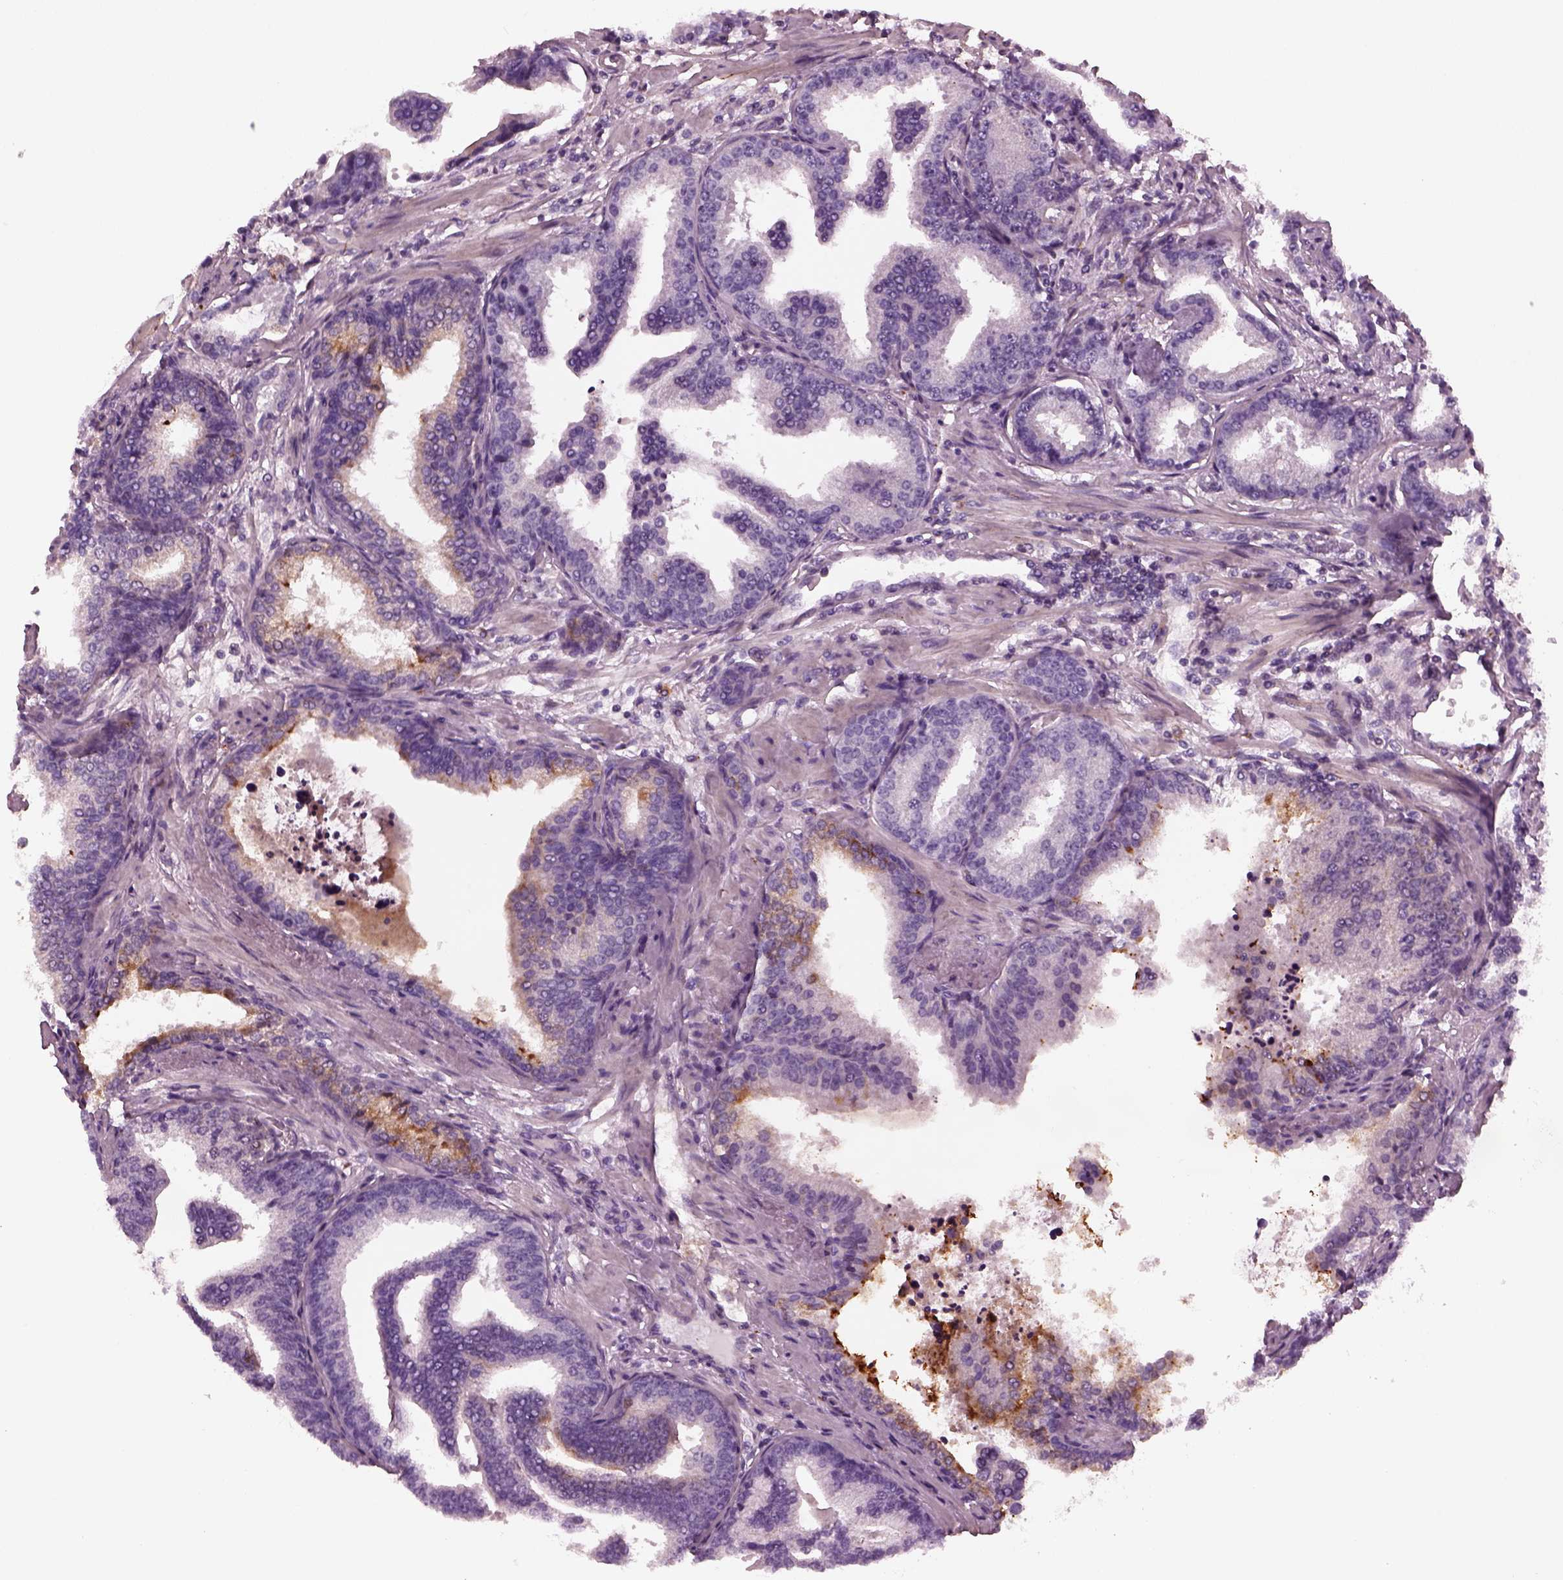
{"staining": {"intensity": "moderate", "quantity": "<25%", "location": "cytoplasmic/membranous"}, "tissue": "prostate cancer", "cell_type": "Tumor cells", "image_type": "cancer", "snomed": [{"axis": "morphology", "description": "Adenocarcinoma, NOS"}, {"axis": "topography", "description": "Prostate"}], "caption": "Immunohistochemistry (IHC) micrograph of neoplastic tissue: prostate cancer (adenocarcinoma) stained using immunohistochemistry (IHC) displays low levels of moderate protein expression localized specifically in the cytoplasmic/membranous of tumor cells, appearing as a cytoplasmic/membranous brown color.", "gene": "GDF11", "patient": {"sex": "male", "age": 64}}